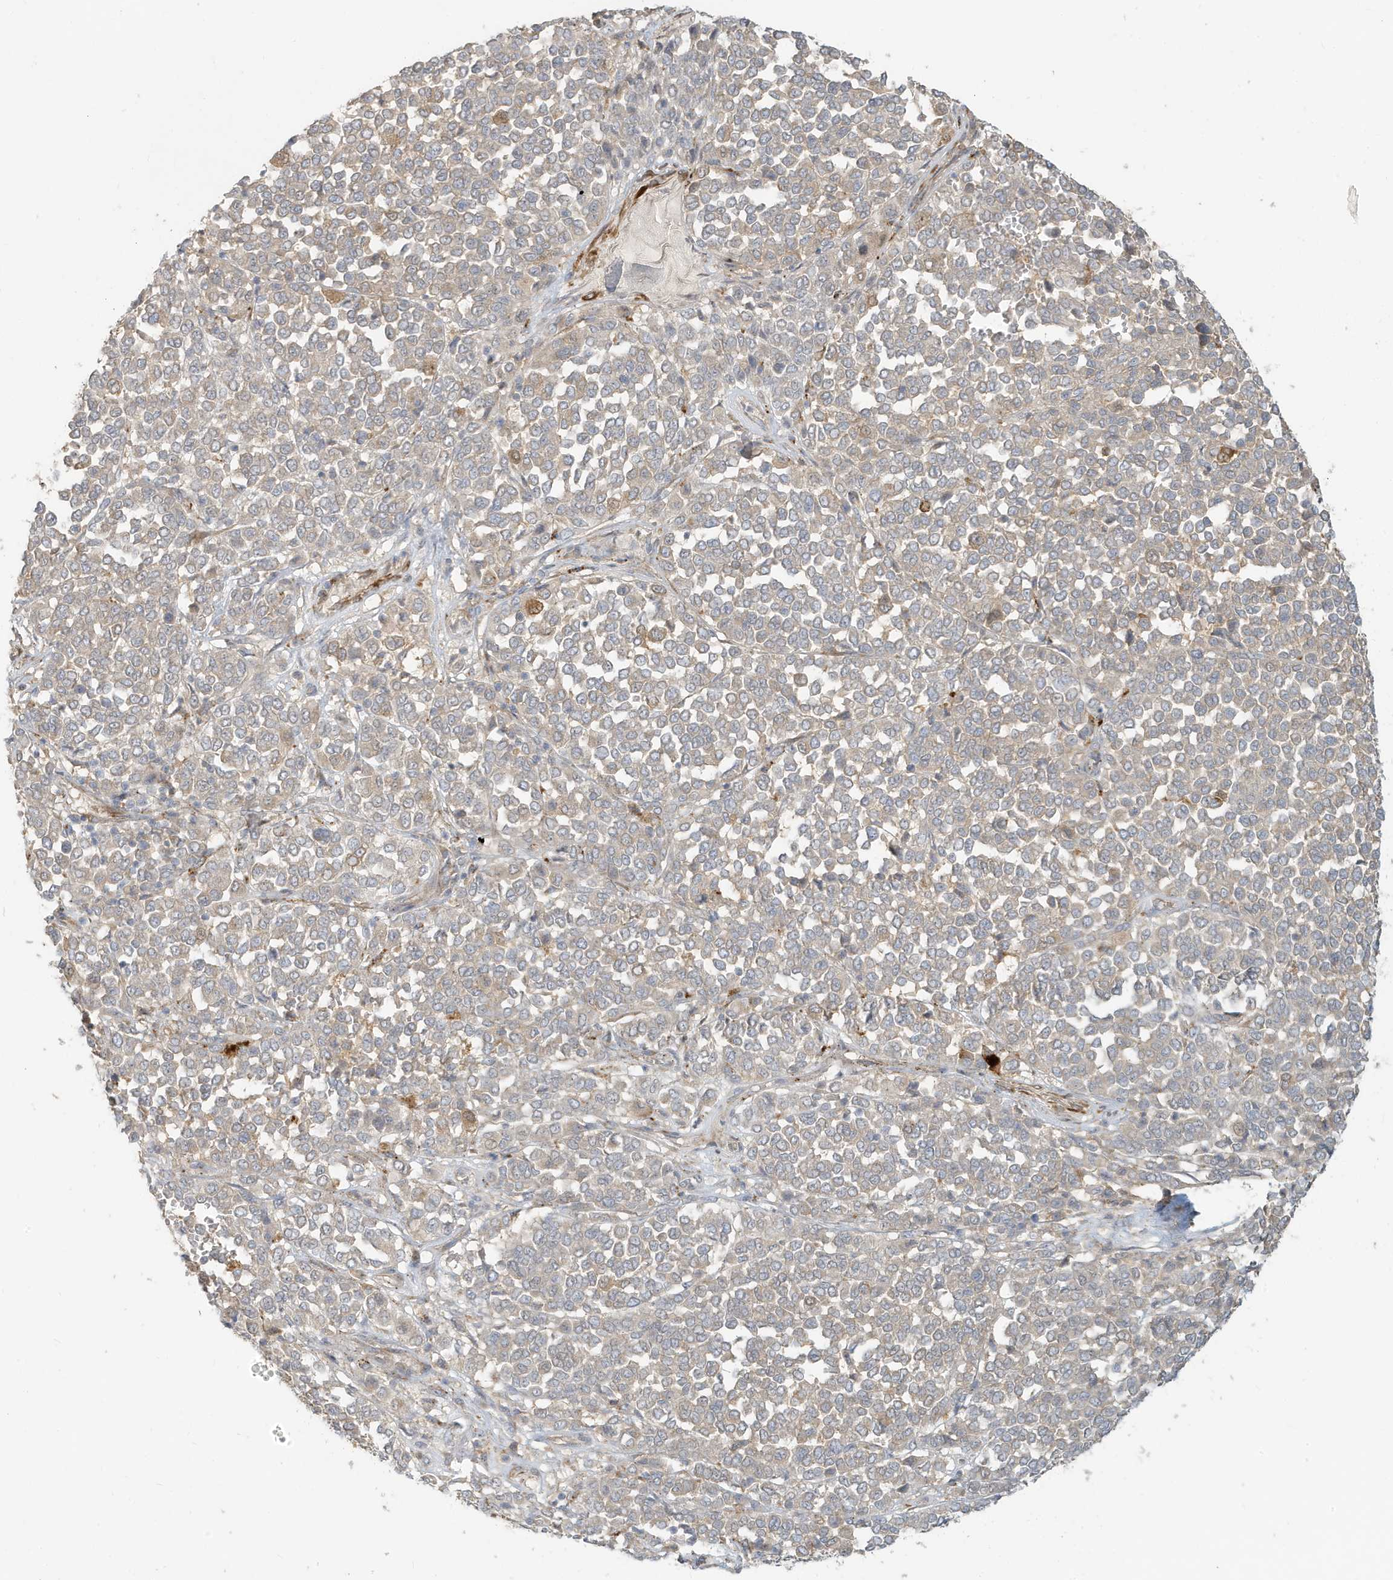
{"staining": {"intensity": "weak", "quantity": "<25%", "location": "cytoplasmic/membranous"}, "tissue": "melanoma", "cell_type": "Tumor cells", "image_type": "cancer", "snomed": [{"axis": "morphology", "description": "Malignant melanoma, Metastatic site"}, {"axis": "topography", "description": "Pancreas"}], "caption": "Tumor cells are negative for protein expression in human melanoma.", "gene": "MCOLN1", "patient": {"sex": "female", "age": 30}}